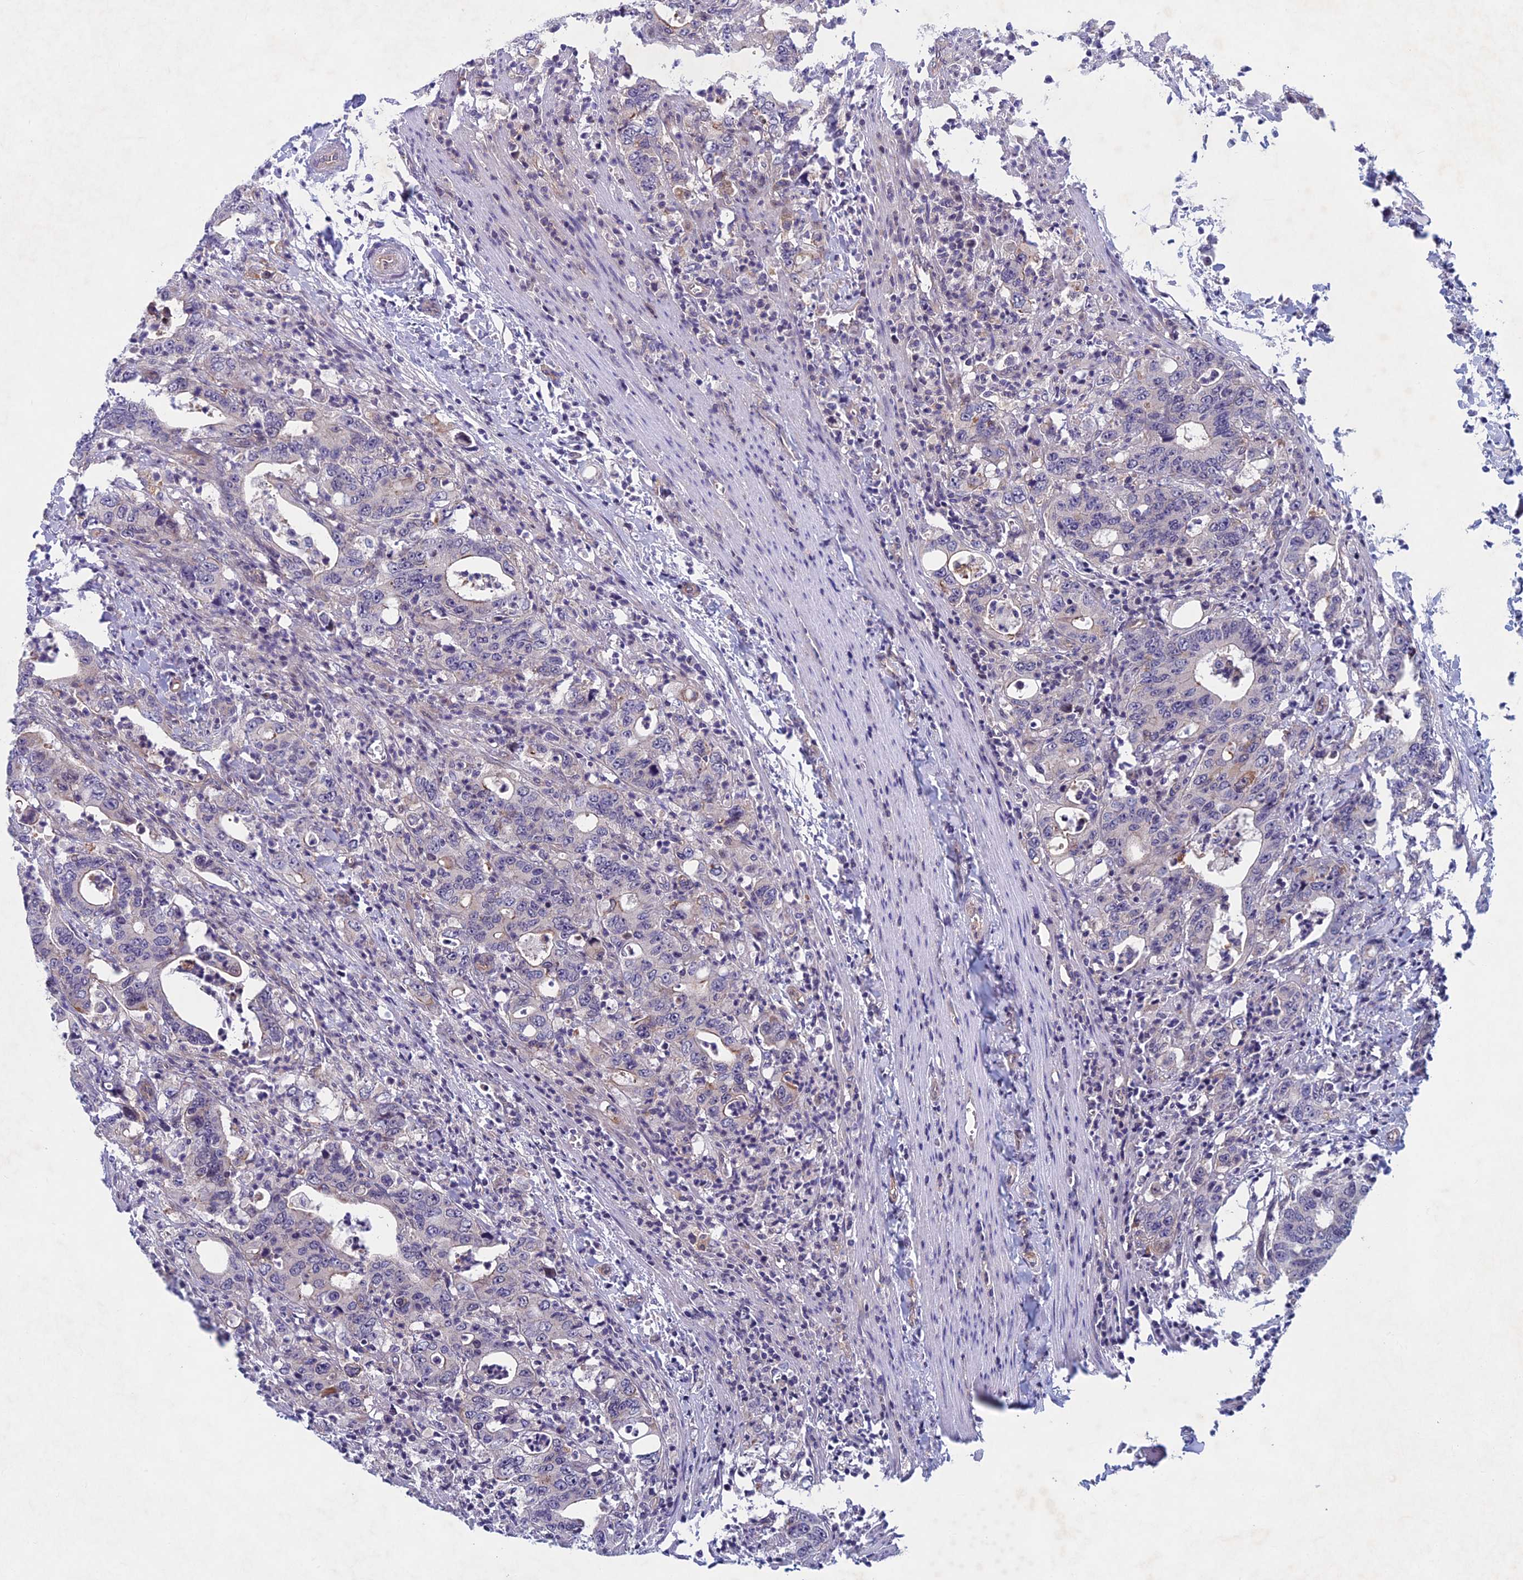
{"staining": {"intensity": "negative", "quantity": "none", "location": "none"}, "tissue": "colorectal cancer", "cell_type": "Tumor cells", "image_type": "cancer", "snomed": [{"axis": "morphology", "description": "Adenocarcinoma, NOS"}, {"axis": "topography", "description": "Colon"}], "caption": "DAB (3,3'-diaminobenzidine) immunohistochemical staining of colorectal cancer (adenocarcinoma) exhibits no significant staining in tumor cells.", "gene": "PTHLH", "patient": {"sex": "female", "age": 75}}